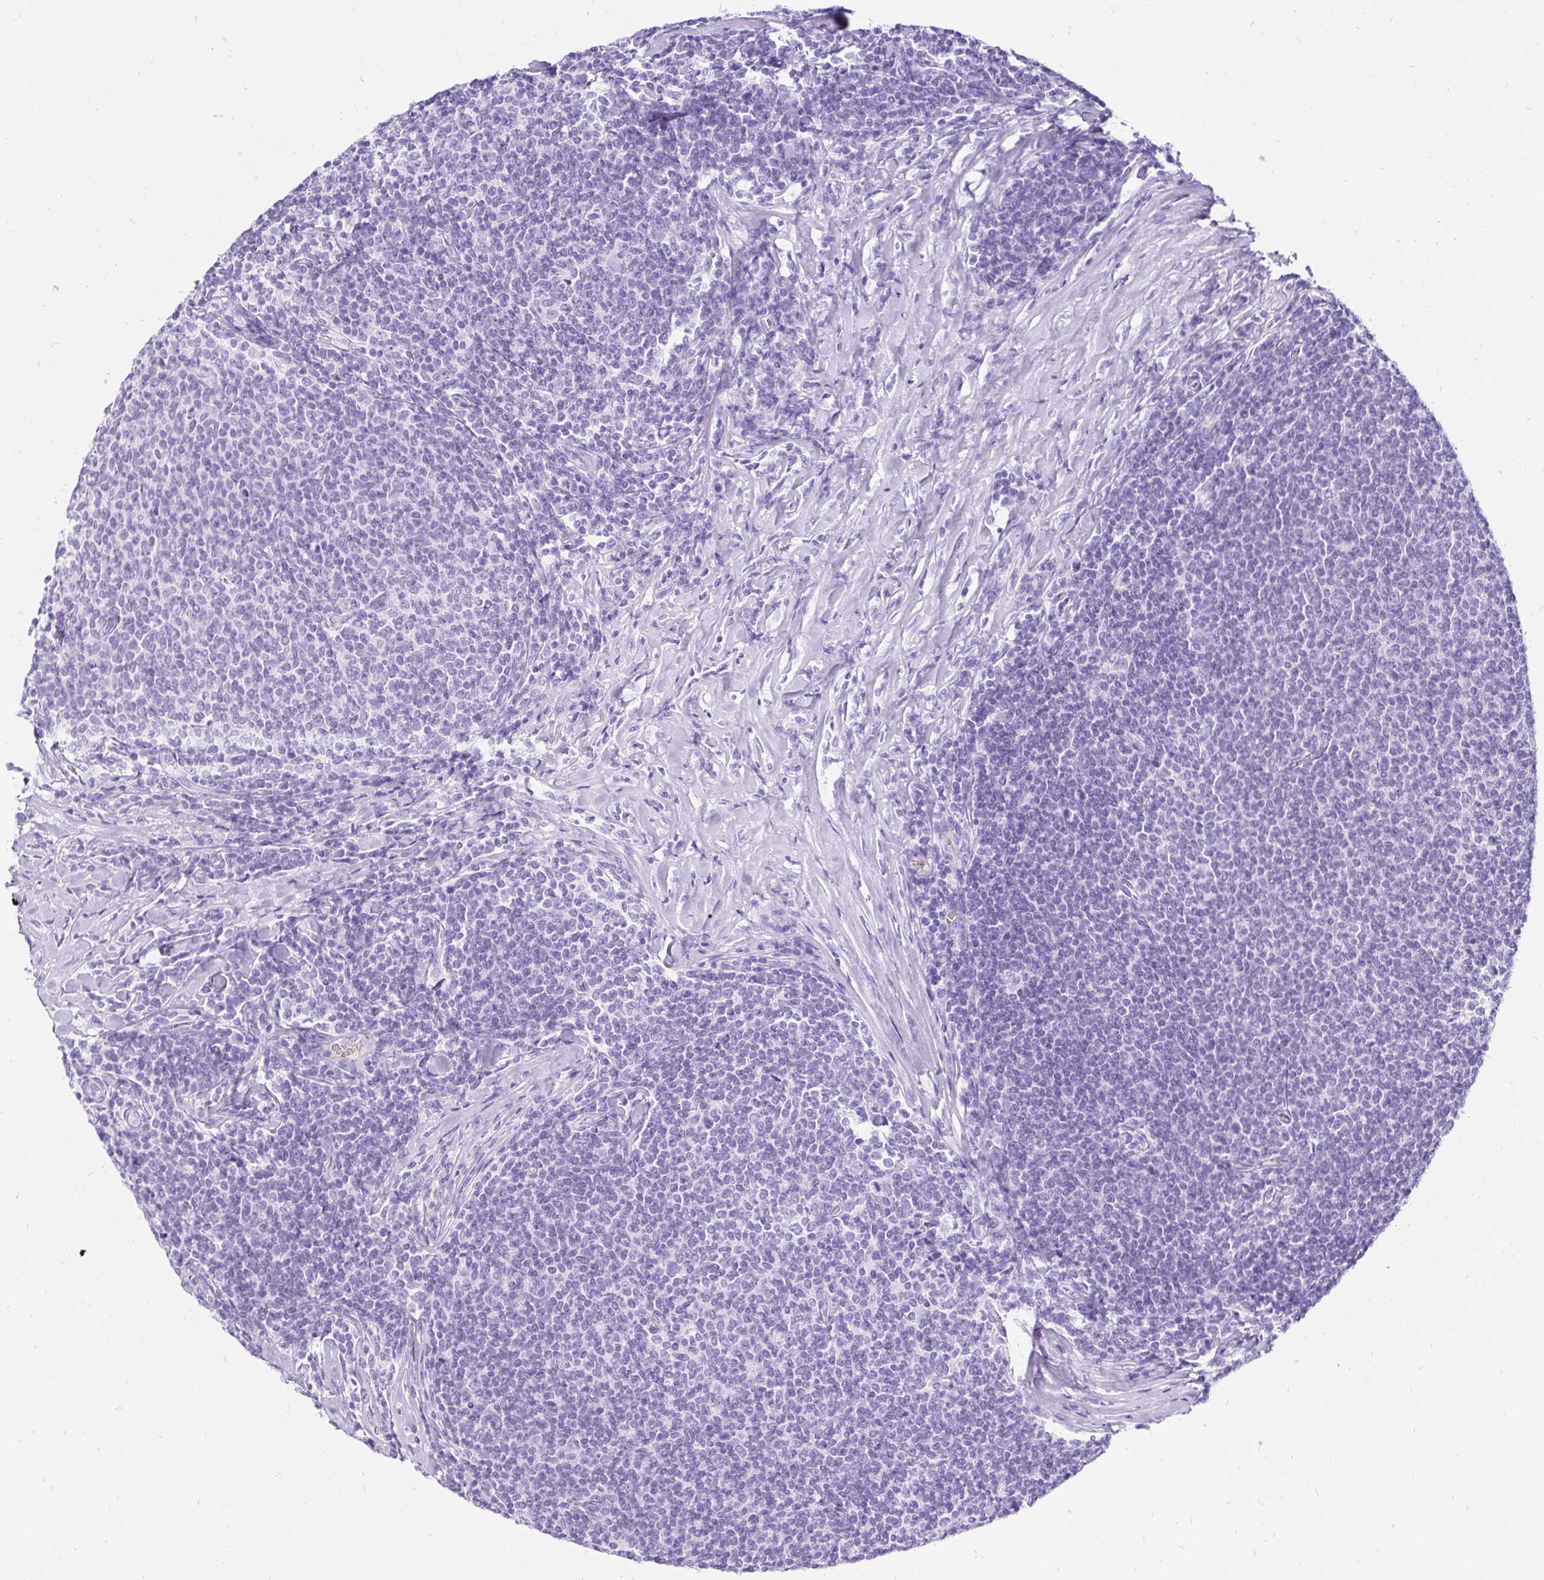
{"staining": {"intensity": "negative", "quantity": "none", "location": "none"}, "tissue": "lymphoma", "cell_type": "Tumor cells", "image_type": "cancer", "snomed": [{"axis": "morphology", "description": "Malignant lymphoma, non-Hodgkin's type, Low grade"}, {"axis": "topography", "description": "Lymph node"}], "caption": "Tumor cells are negative for brown protein staining in malignant lymphoma, non-Hodgkin's type (low-grade).", "gene": "KRT13", "patient": {"sex": "male", "age": 52}}